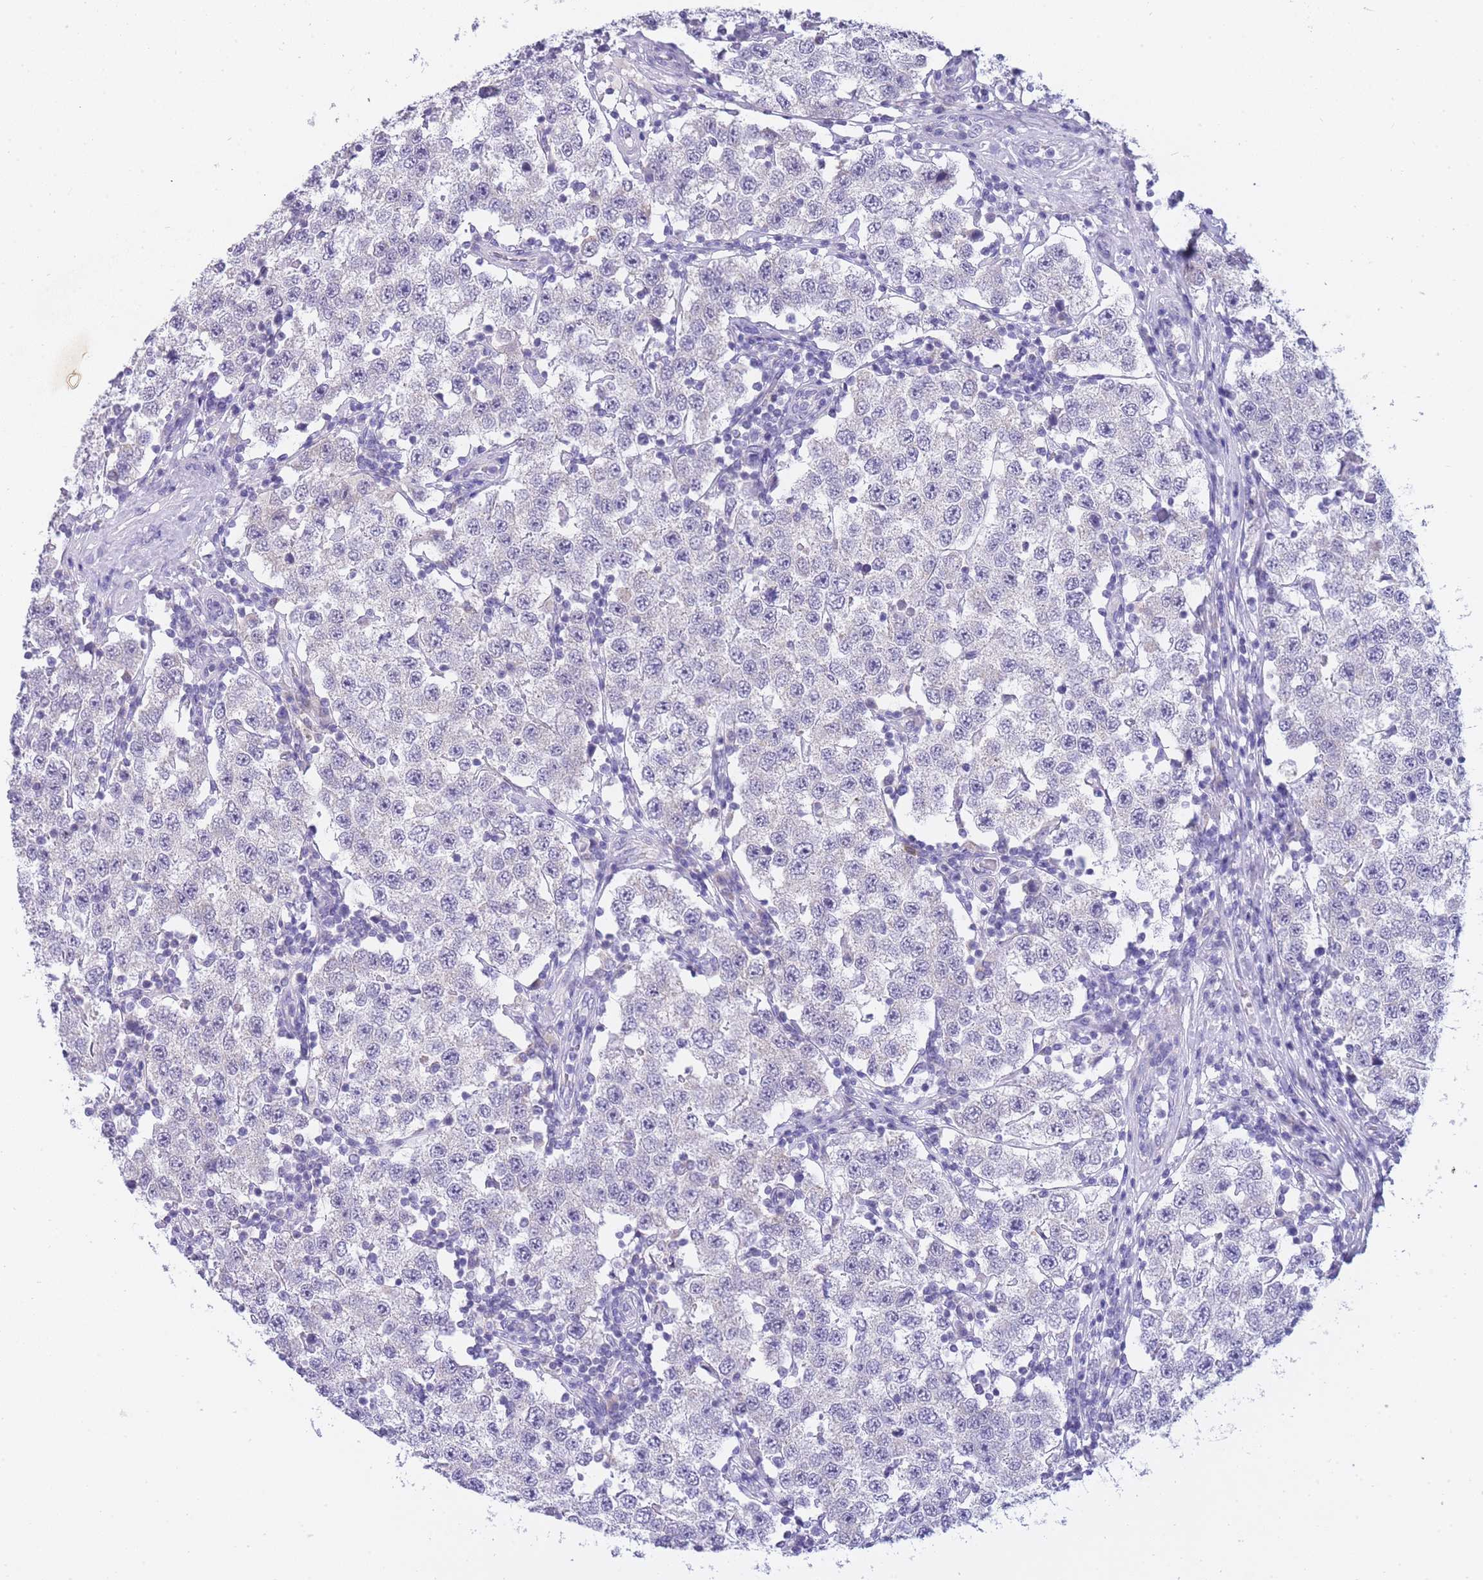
{"staining": {"intensity": "negative", "quantity": "none", "location": "none"}, "tissue": "testis cancer", "cell_type": "Tumor cells", "image_type": "cancer", "snomed": [{"axis": "morphology", "description": "Seminoma, NOS"}, {"axis": "topography", "description": "Testis"}], "caption": "A high-resolution histopathology image shows immunohistochemistry (IHC) staining of testis cancer (seminoma), which shows no significant staining in tumor cells. (Immunohistochemistry (ihc), brightfield microscopy, high magnification).", "gene": "FRAT2", "patient": {"sex": "male", "age": 34}}